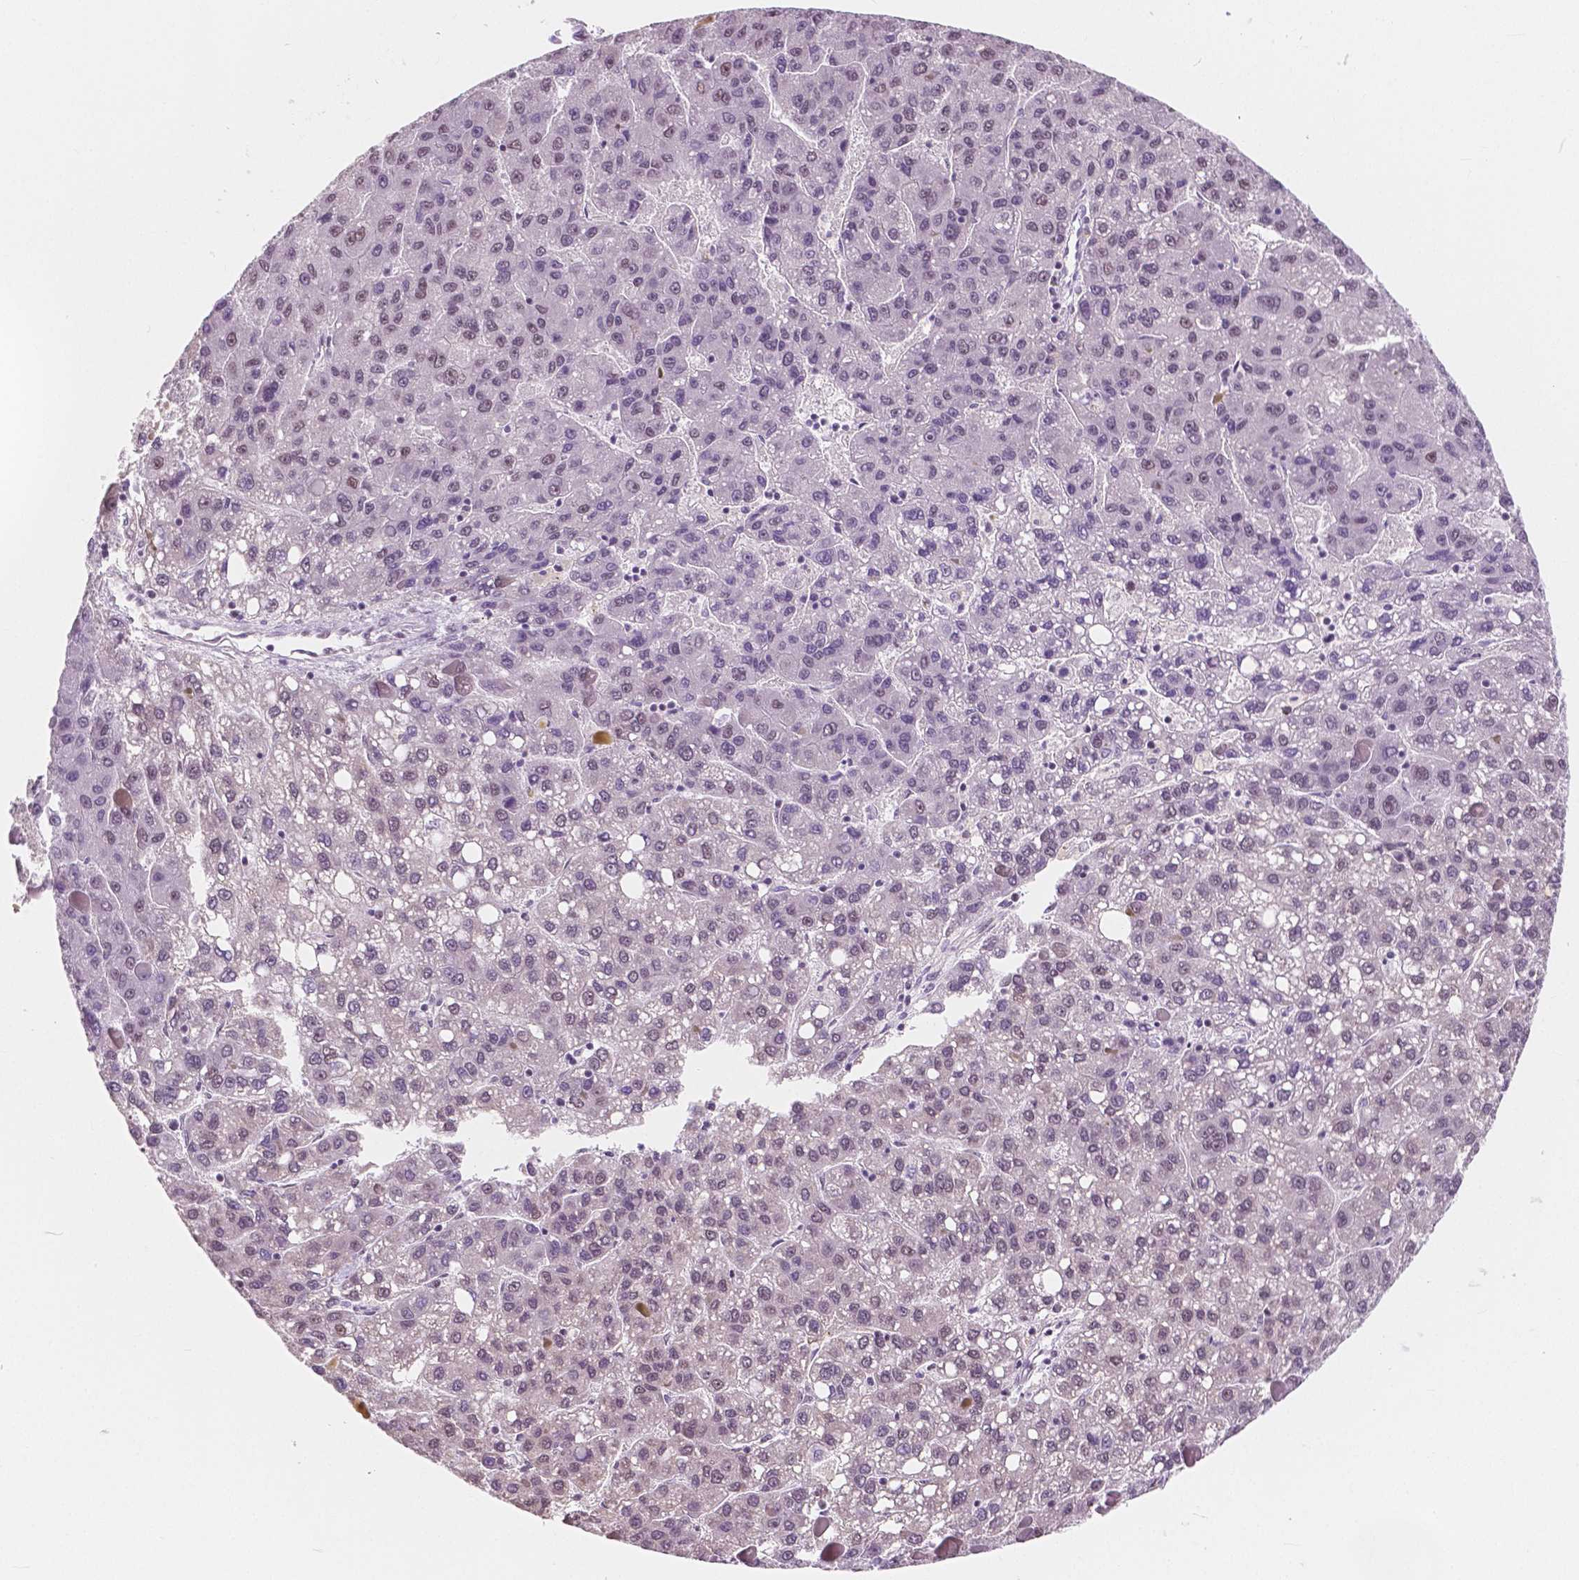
{"staining": {"intensity": "weak", "quantity": "<25%", "location": "nuclear"}, "tissue": "liver cancer", "cell_type": "Tumor cells", "image_type": "cancer", "snomed": [{"axis": "morphology", "description": "Carcinoma, Hepatocellular, NOS"}, {"axis": "topography", "description": "Liver"}], "caption": "Protein analysis of liver cancer (hepatocellular carcinoma) demonstrates no significant staining in tumor cells.", "gene": "NOLC1", "patient": {"sex": "female", "age": 82}}